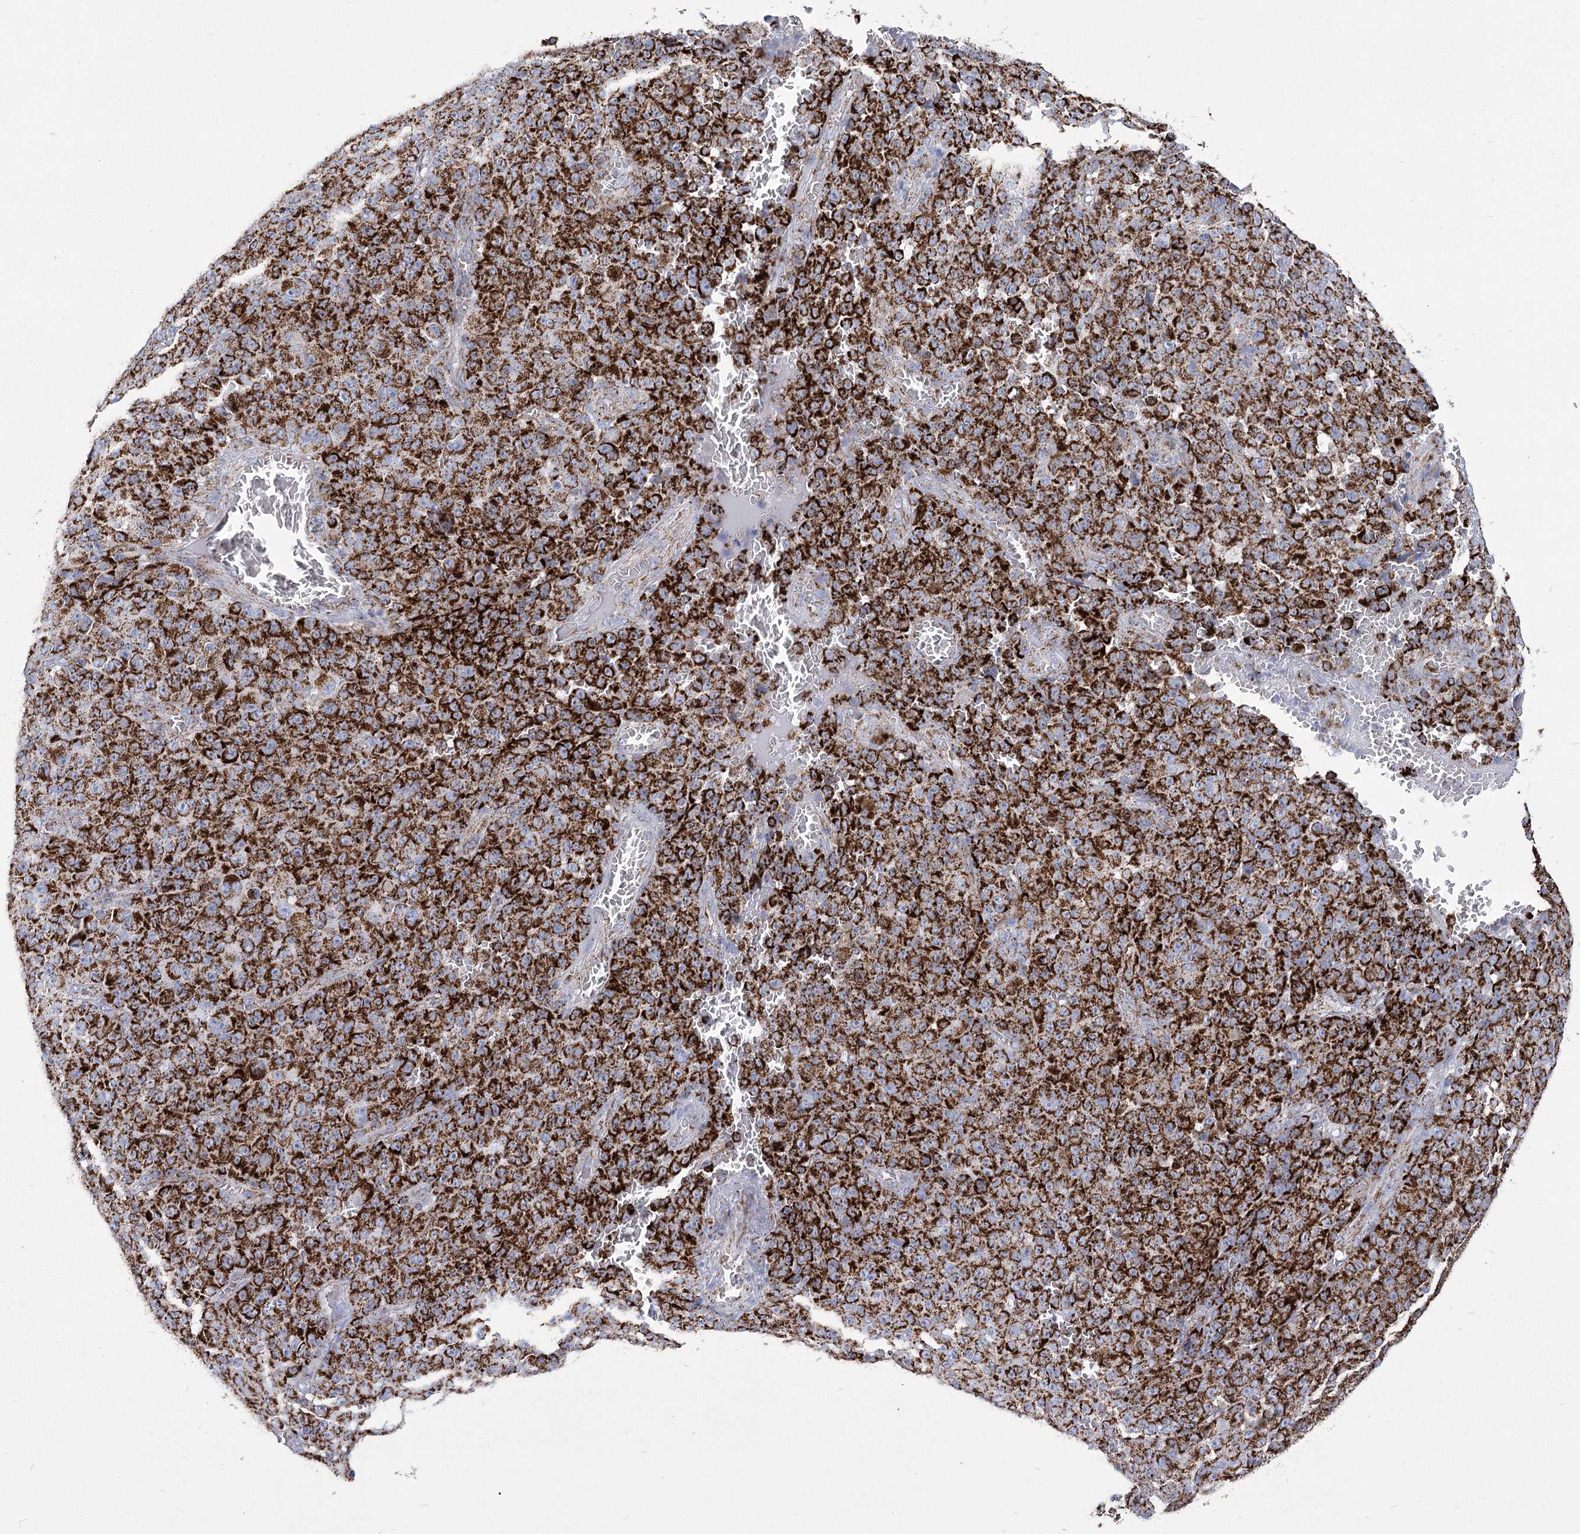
{"staining": {"intensity": "strong", "quantity": ">75%", "location": "cytoplasmic/membranous"}, "tissue": "melanoma", "cell_type": "Tumor cells", "image_type": "cancer", "snomed": [{"axis": "morphology", "description": "Malignant melanoma, NOS"}, {"axis": "topography", "description": "Skin"}], "caption": "About >75% of tumor cells in melanoma demonstrate strong cytoplasmic/membranous protein positivity as visualized by brown immunohistochemical staining.", "gene": "PDHB", "patient": {"sex": "female", "age": 82}}